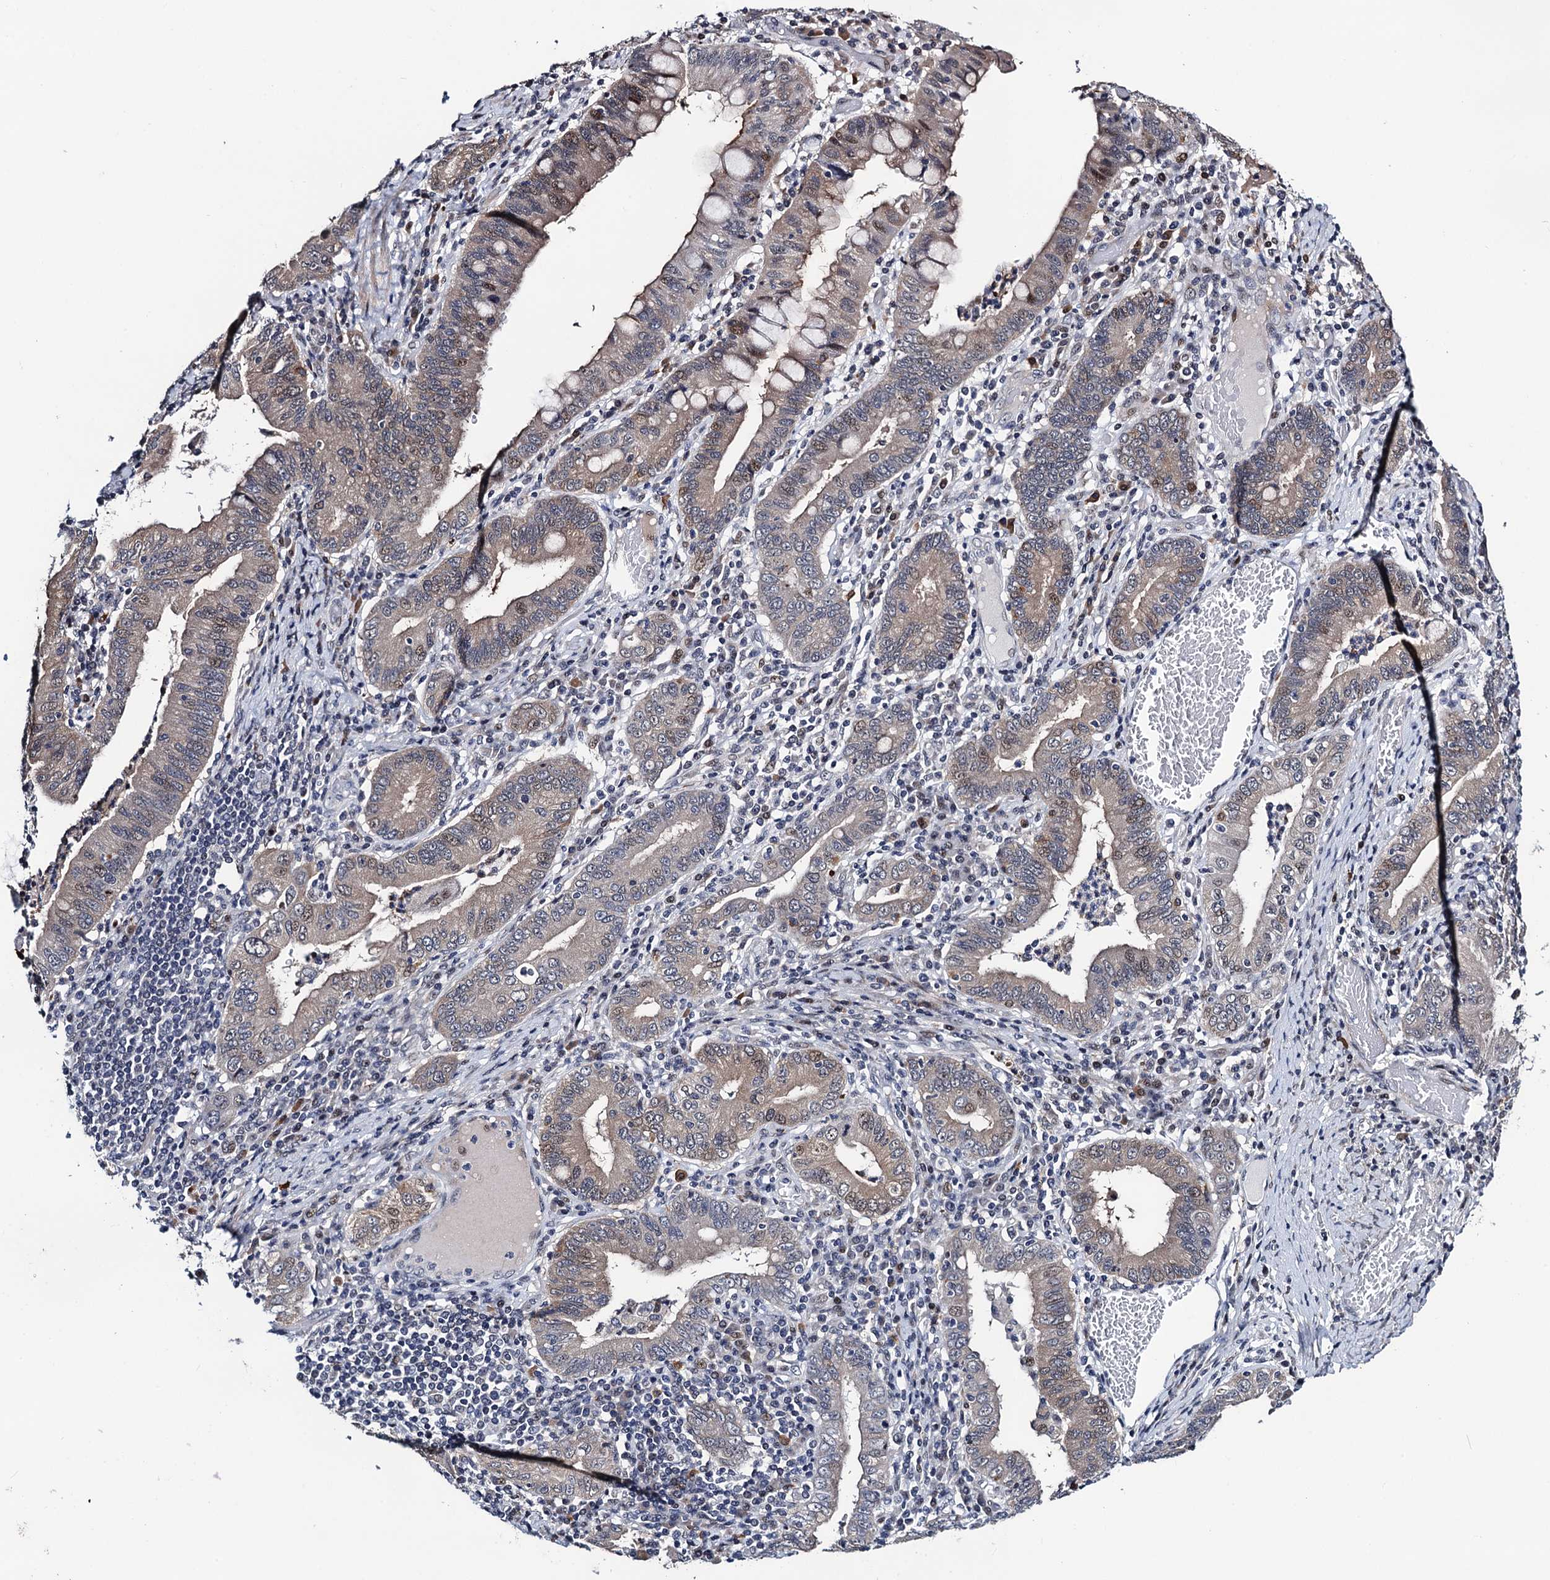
{"staining": {"intensity": "weak", "quantity": "25%-75%", "location": "cytoplasmic/membranous,nuclear"}, "tissue": "stomach cancer", "cell_type": "Tumor cells", "image_type": "cancer", "snomed": [{"axis": "morphology", "description": "Normal tissue, NOS"}, {"axis": "morphology", "description": "Adenocarcinoma, NOS"}, {"axis": "topography", "description": "Esophagus"}, {"axis": "topography", "description": "Stomach, upper"}, {"axis": "topography", "description": "Peripheral nerve tissue"}], "caption": "DAB immunohistochemical staining of human adenocarcinoma (stomach) shows weak cytoplasmic/membranous and nuclear protein positivity in about 25%-75% of tumor cells.", "gene": "FAM222A", "patient": {"sex": "male", "age": 62}}